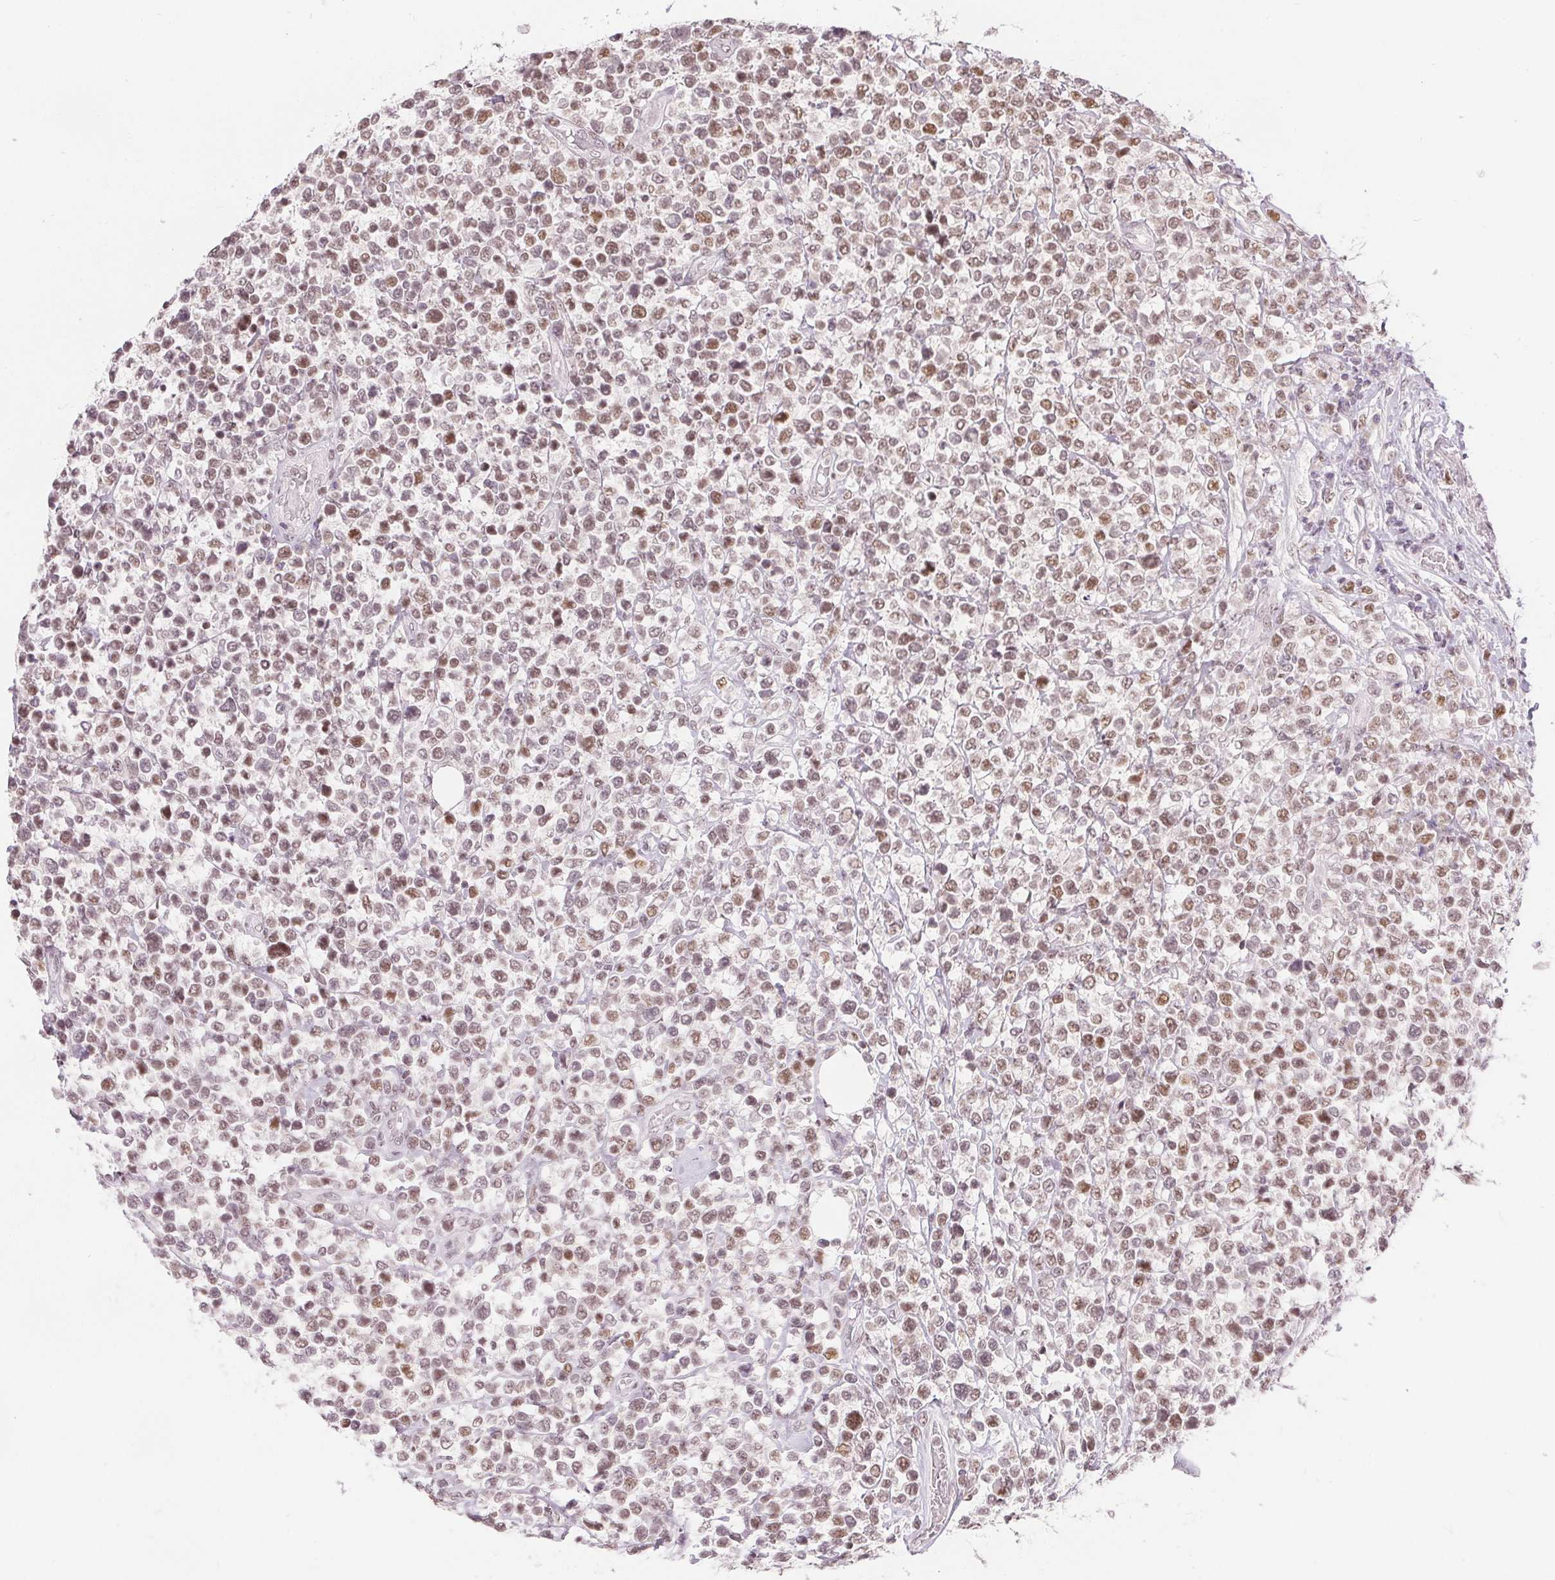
{"staining": {"intensity": "weak", "quantity": "25%-75%", "location": "nuclear"}, "tissue": "lymphoma", "cell_type": "Tumor cells", "image_type": "cancer", "snomed": [{"axis": "morphology", "description": "Malignant lymphoma, non-Hodgkin's type, High grade"}, {"axis": "topography", "description": "Soft tissue"}], "caption": "Immunohistochemistry of lymphoma reveals low levels of weak nuclear expression in approximately 25%-75% of tumor cells.", "gene": "DEK", "patient": {"sex": "female", "age": 56}}